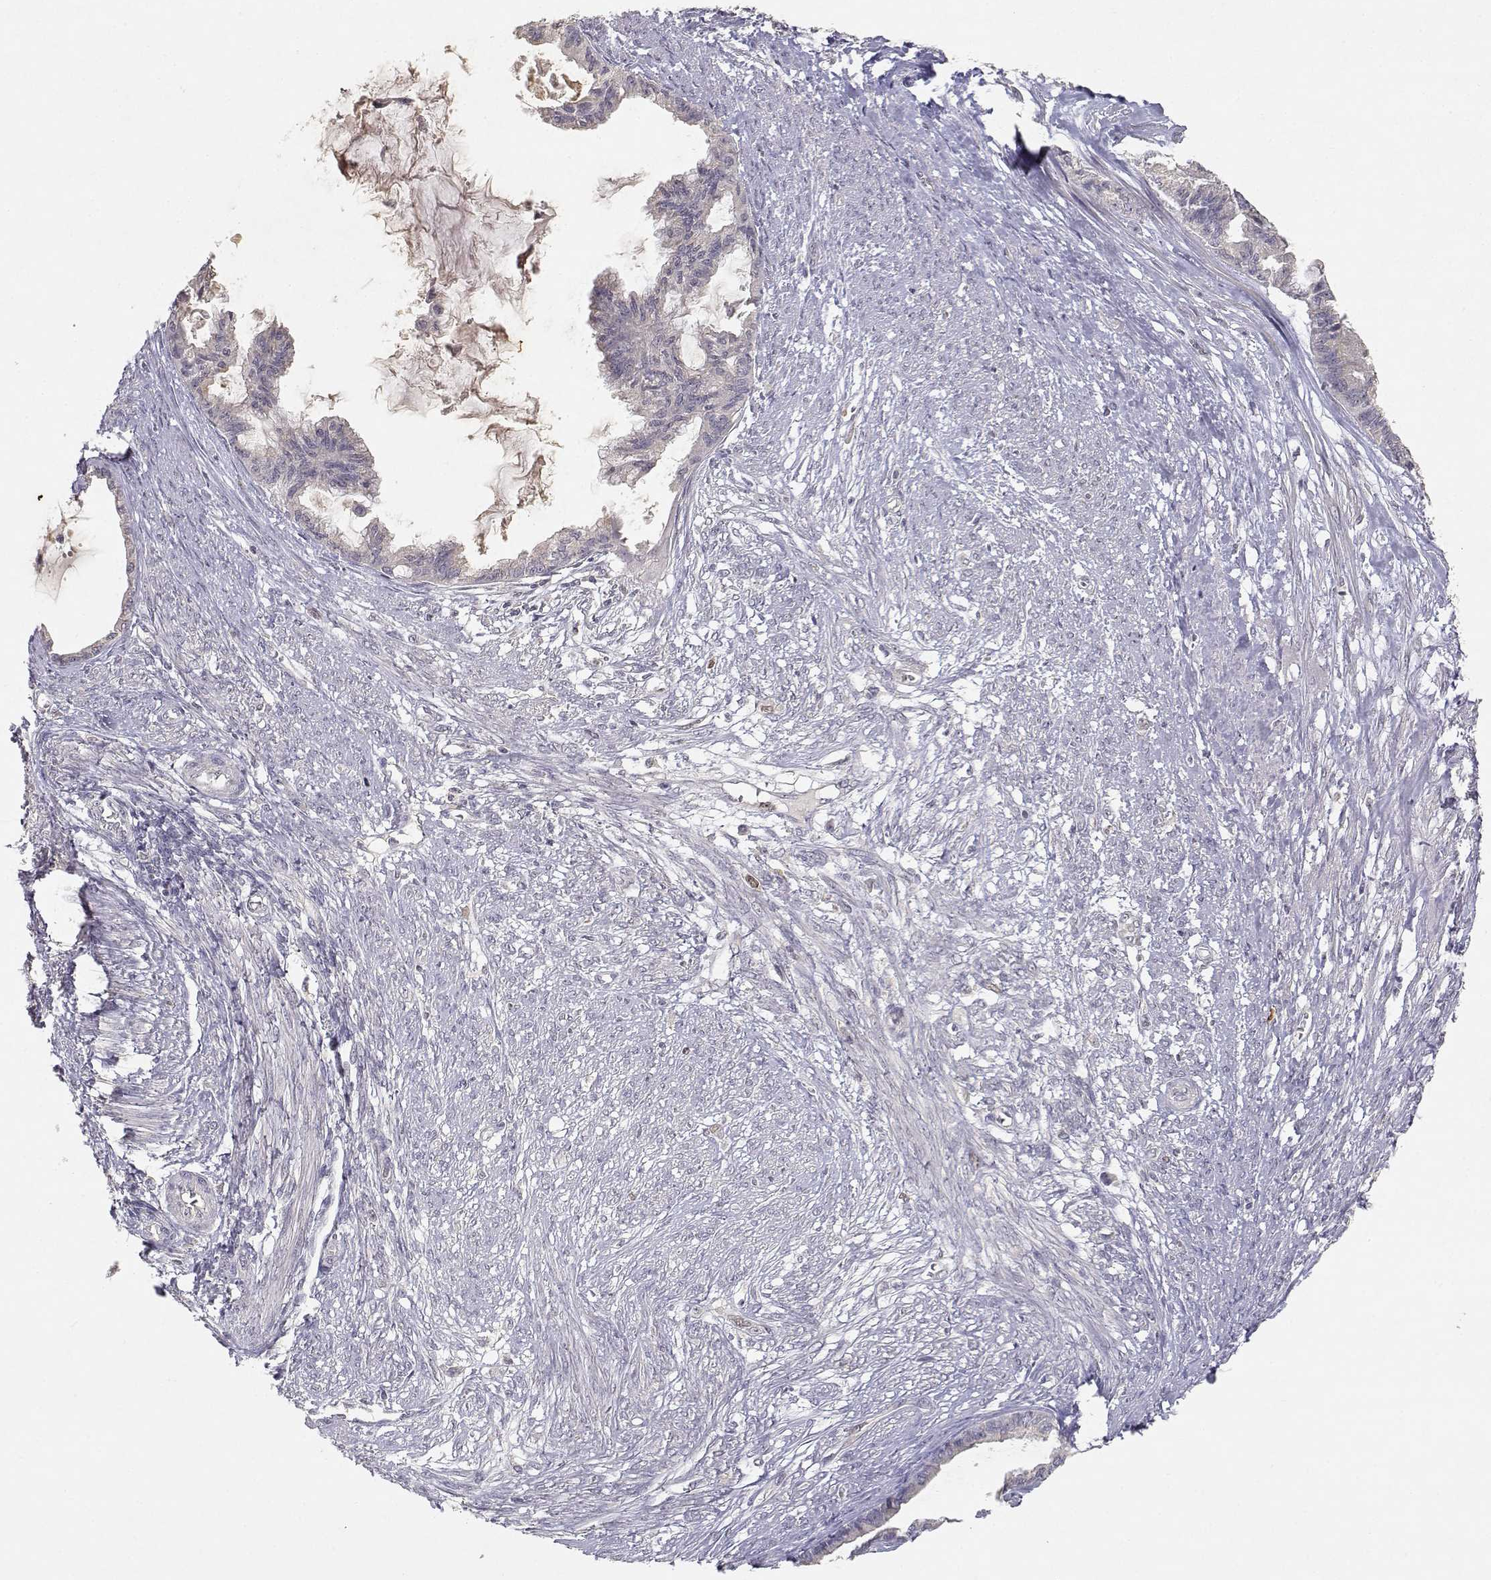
{"staining": {"intensity": "negative", "quantity": "none", "location": "none"}, "tissue": "endometrial cancer", "cell_type": "Tumor cells", "image_type": "cancer", "snomed": [{"axis": "morphology", "description": "Adenocarcinoma, NOS"}, {"axis": "topography", "description": "Endometrium"}], "caption": "Tumor cells are negative for protein expression in human endometrial cancer.", "gene": "RAD51", "patient": {"sex": "female", "age": 86}}